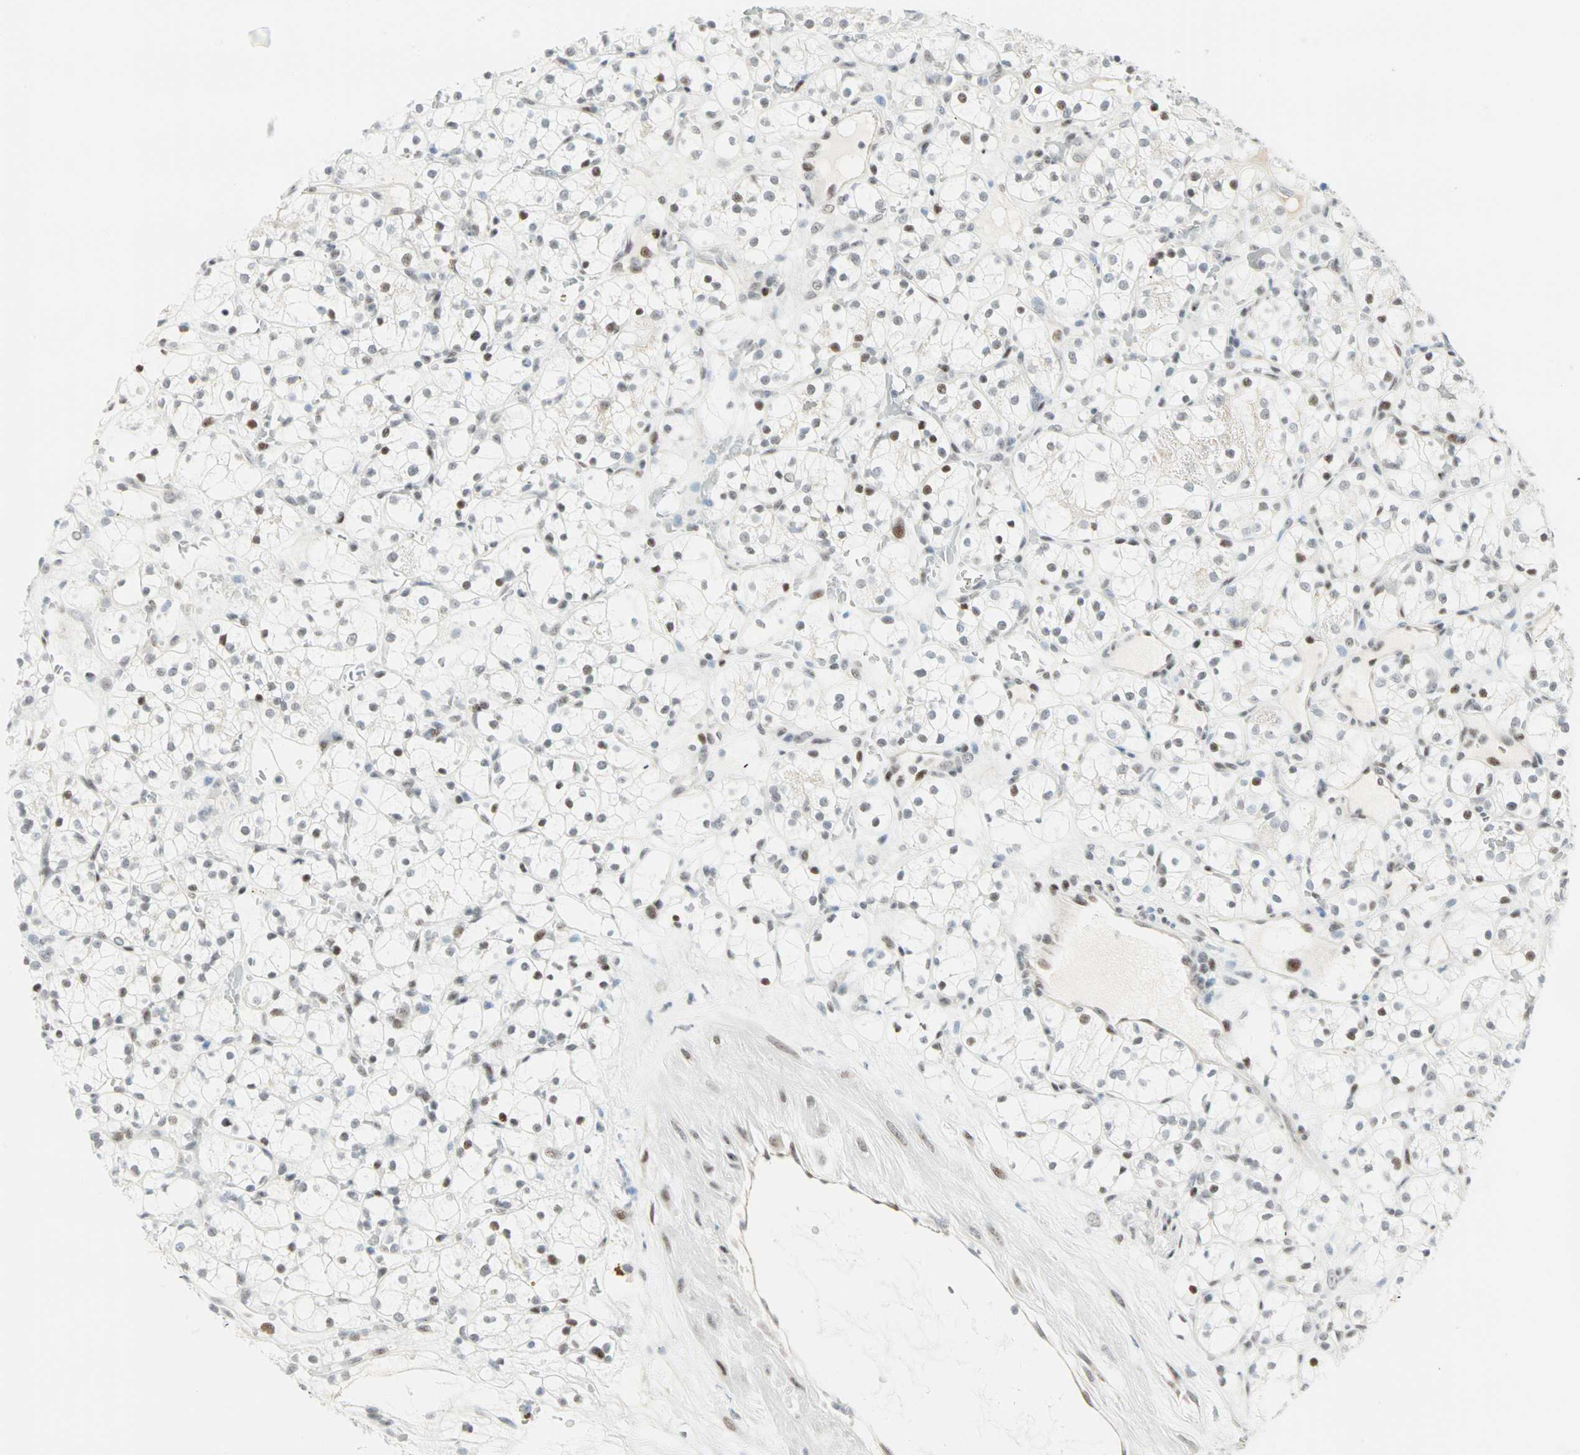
{"staining": {"intensity": "weak", "quantity": "25%-75%", "location": "nuclear"}, "tissue": "renal cancer", "cell_type": "Tumor cells", "image_type": "cancer", "snomed": [{"axis": "morphology", "description": "Adenocarcinoma, NOS"}, {"axis": "topography", "description": "Kidney"}], "caption": "Tumor cells reveal weak nuclear positivity in about 25%-75% of cells in renal adenocarcinoma.", "gene": "PKNOX1", "patient": {"sex": "female", "age": 60}}